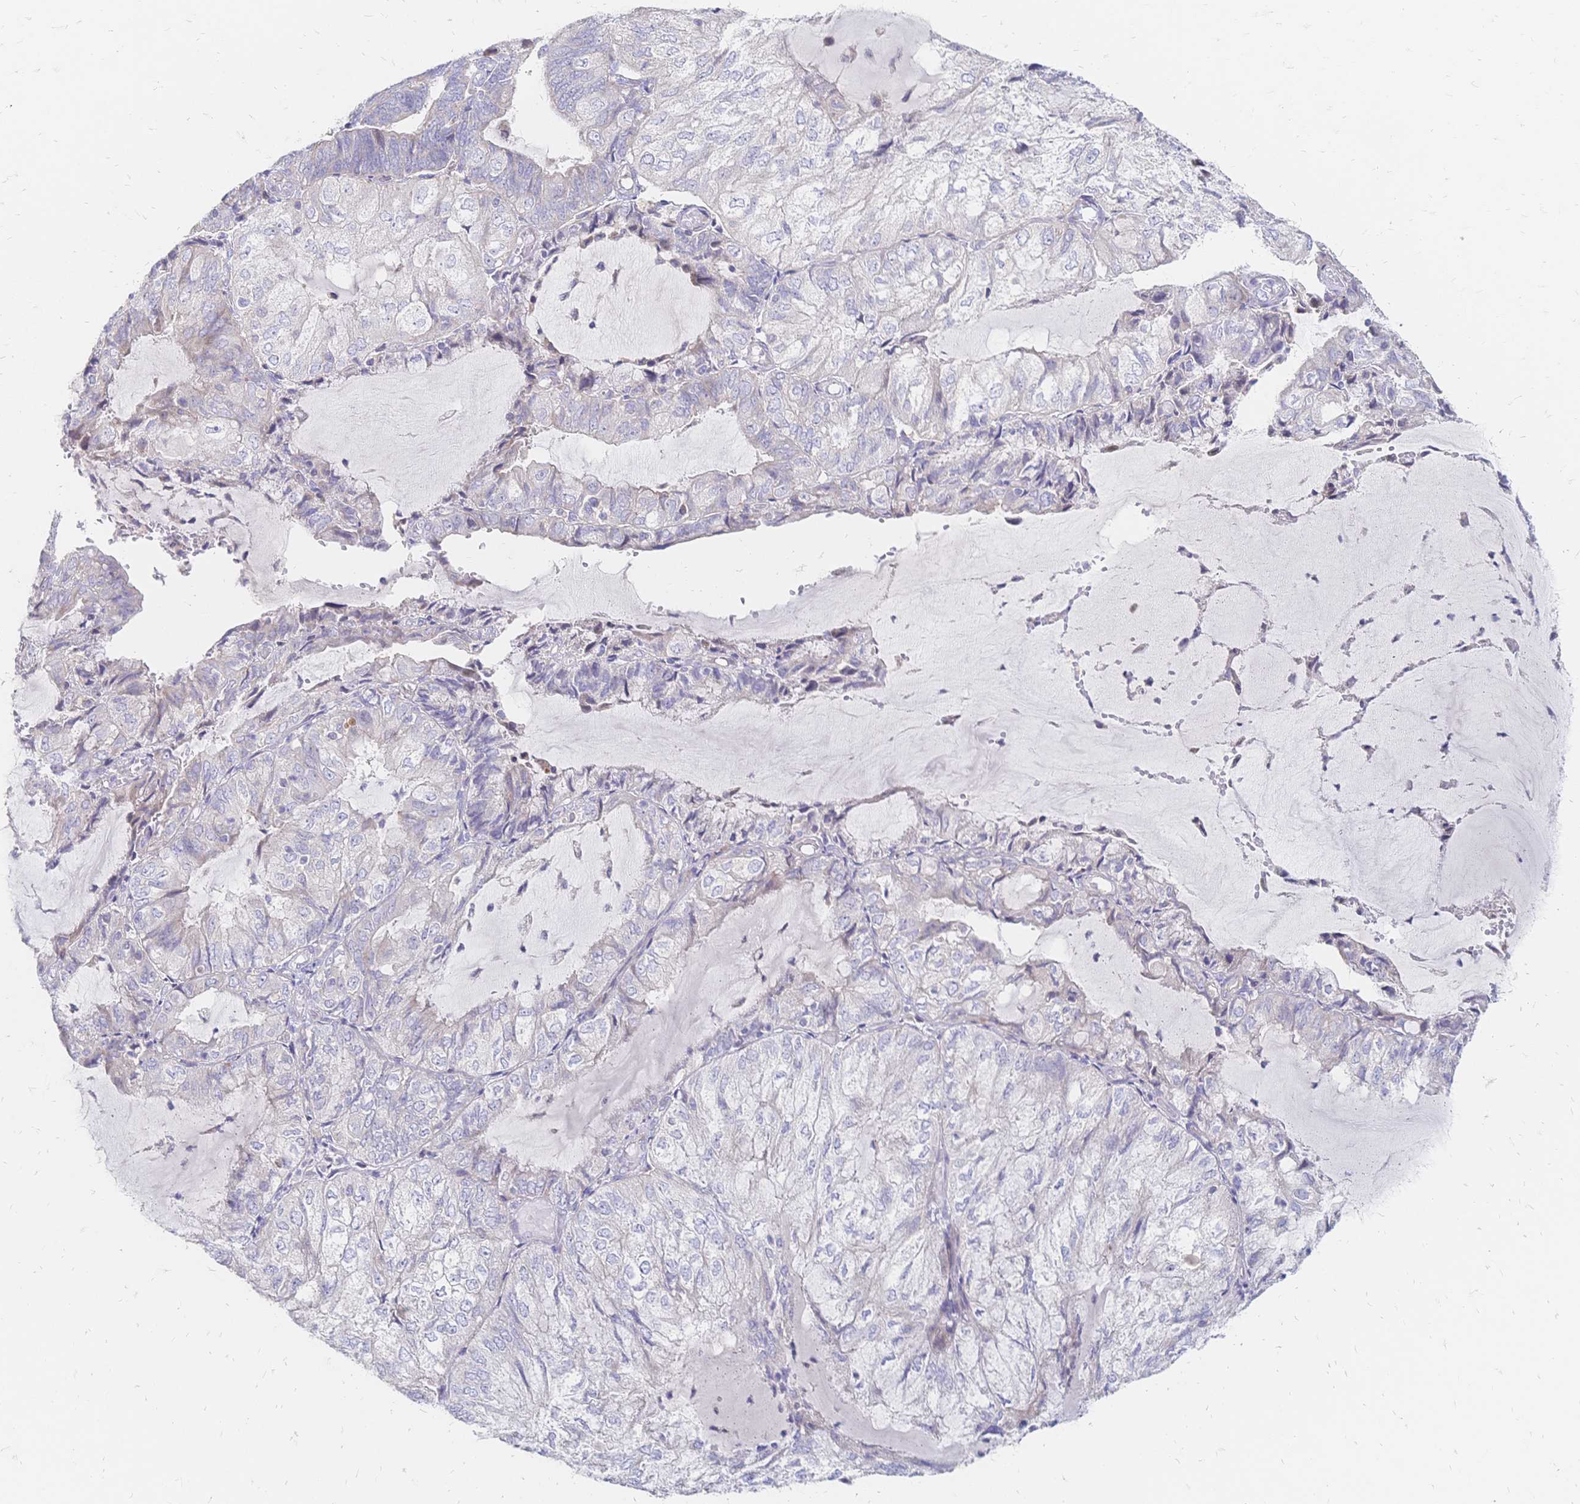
{"staining": {"intensity": "negative", "quantity": "none", "location": "none"}, "tissue": "endometrial cancer", "cell_type": "Tumor cells", "image_type": "cancer", "snomed": [{"axis": "morphology", "description": "Adenocarcinoma, NOS"}, {"axis": "topography", "description": "Endometrium"}], "caption": "Adenocarcinoma (endometrial) was stained to show a protein in brown. There is no significant expression in tumor cells.", "gene": "VWC2L", "patient": {"sex": "female", "age": 81}}